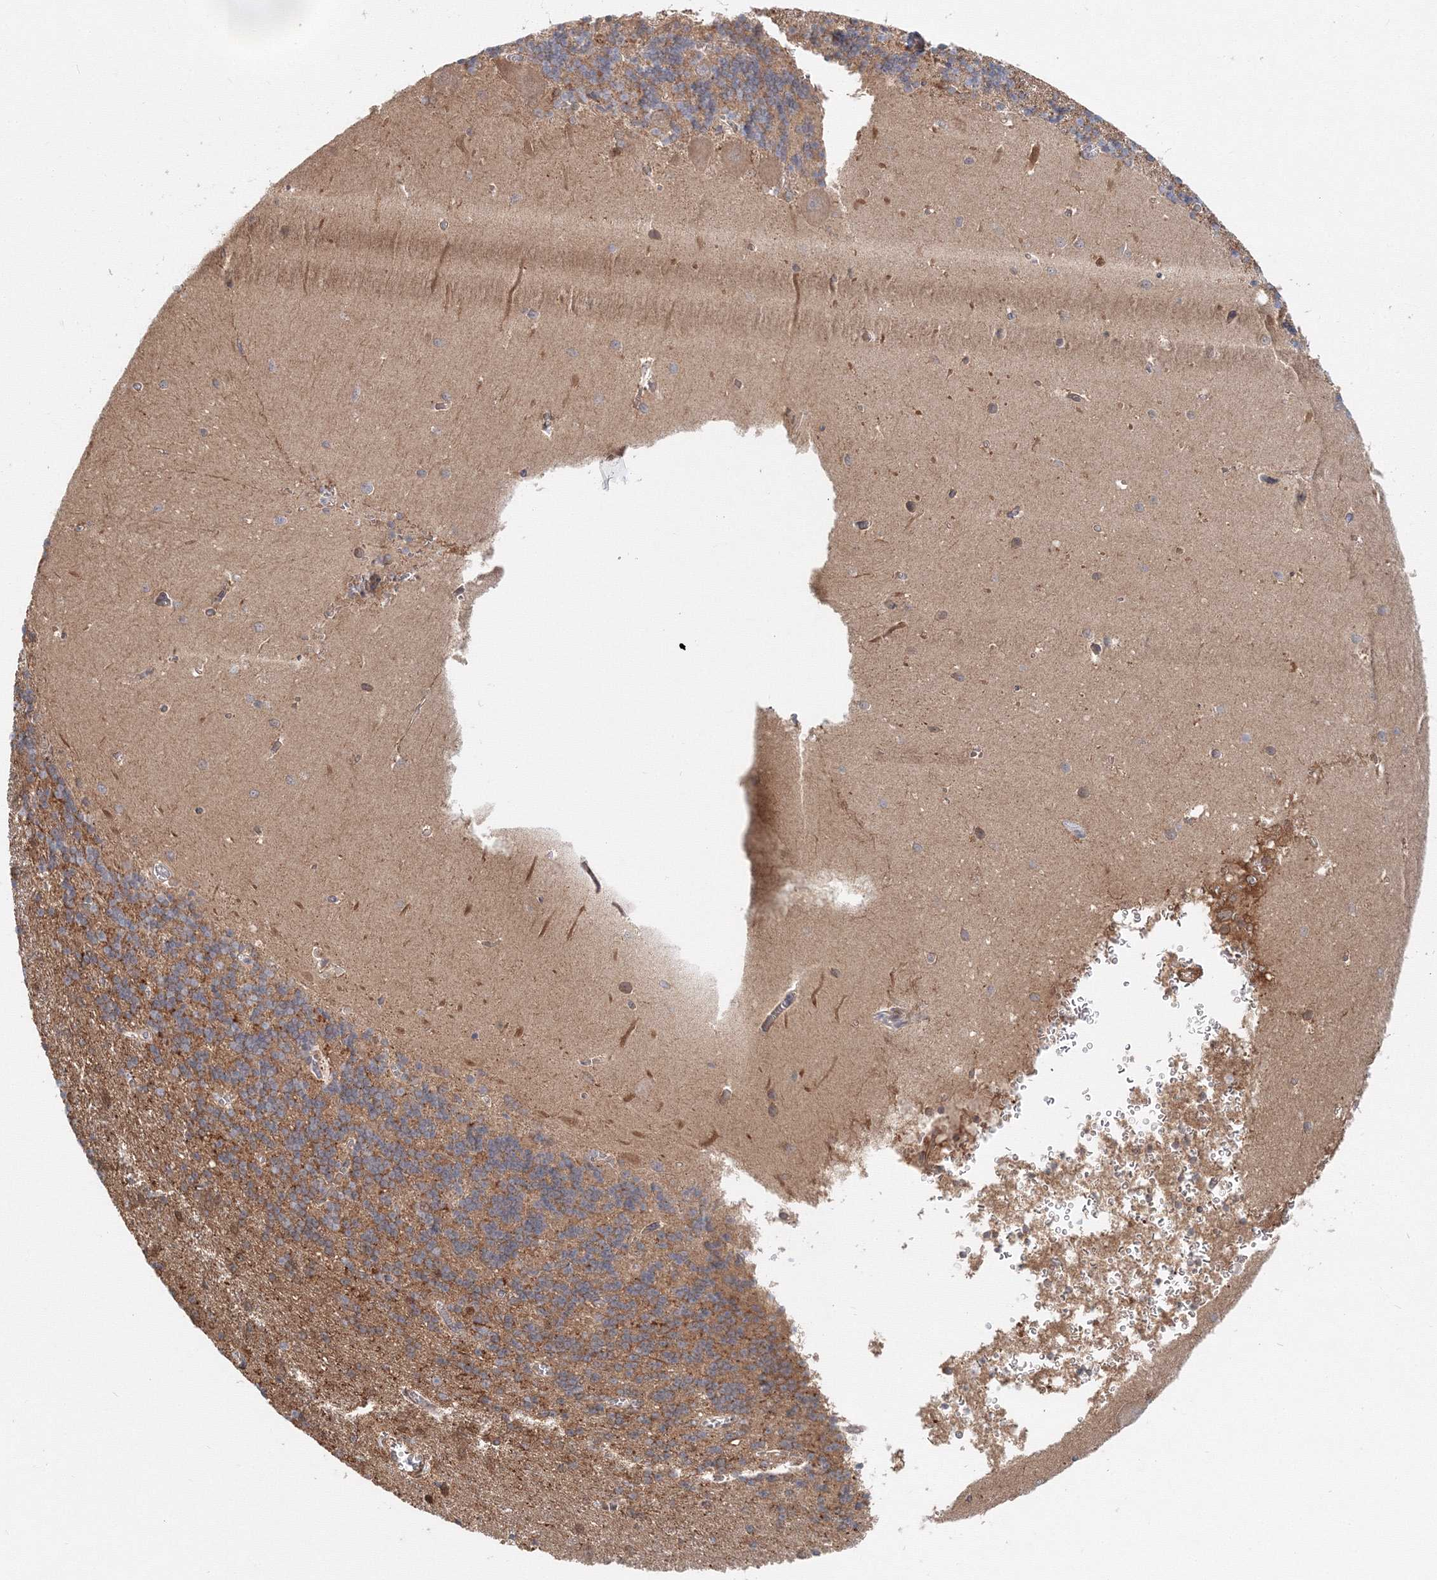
{"staining": {"intensity": "moderate", "quantity": ">75%", "location": "cytoplasmic/membranous"}, "tissue": "cerebellum", "cell_type": "Cells in granular layer", "image_type": "normal", "snomed": [{"axis": "morphology", "description": "Normal tissue, NOS"}, {"axis": "topography", "description": "Cerebellum"}], "caption": "DAB (3,3'-diaminobenzidine) immunohistochemical staining of unremarkable cerebellum exhibits moderate cytoplasmic/membranous protein staining in about >75% of cells in granular layer. The protein of interest is stained brown, and the nuclei are stained in blue (DAB IHC with brightfield microscopy, high magnification).", "gene": "ARHGAP21", "patient": {"sex": "male", "age": 37}}